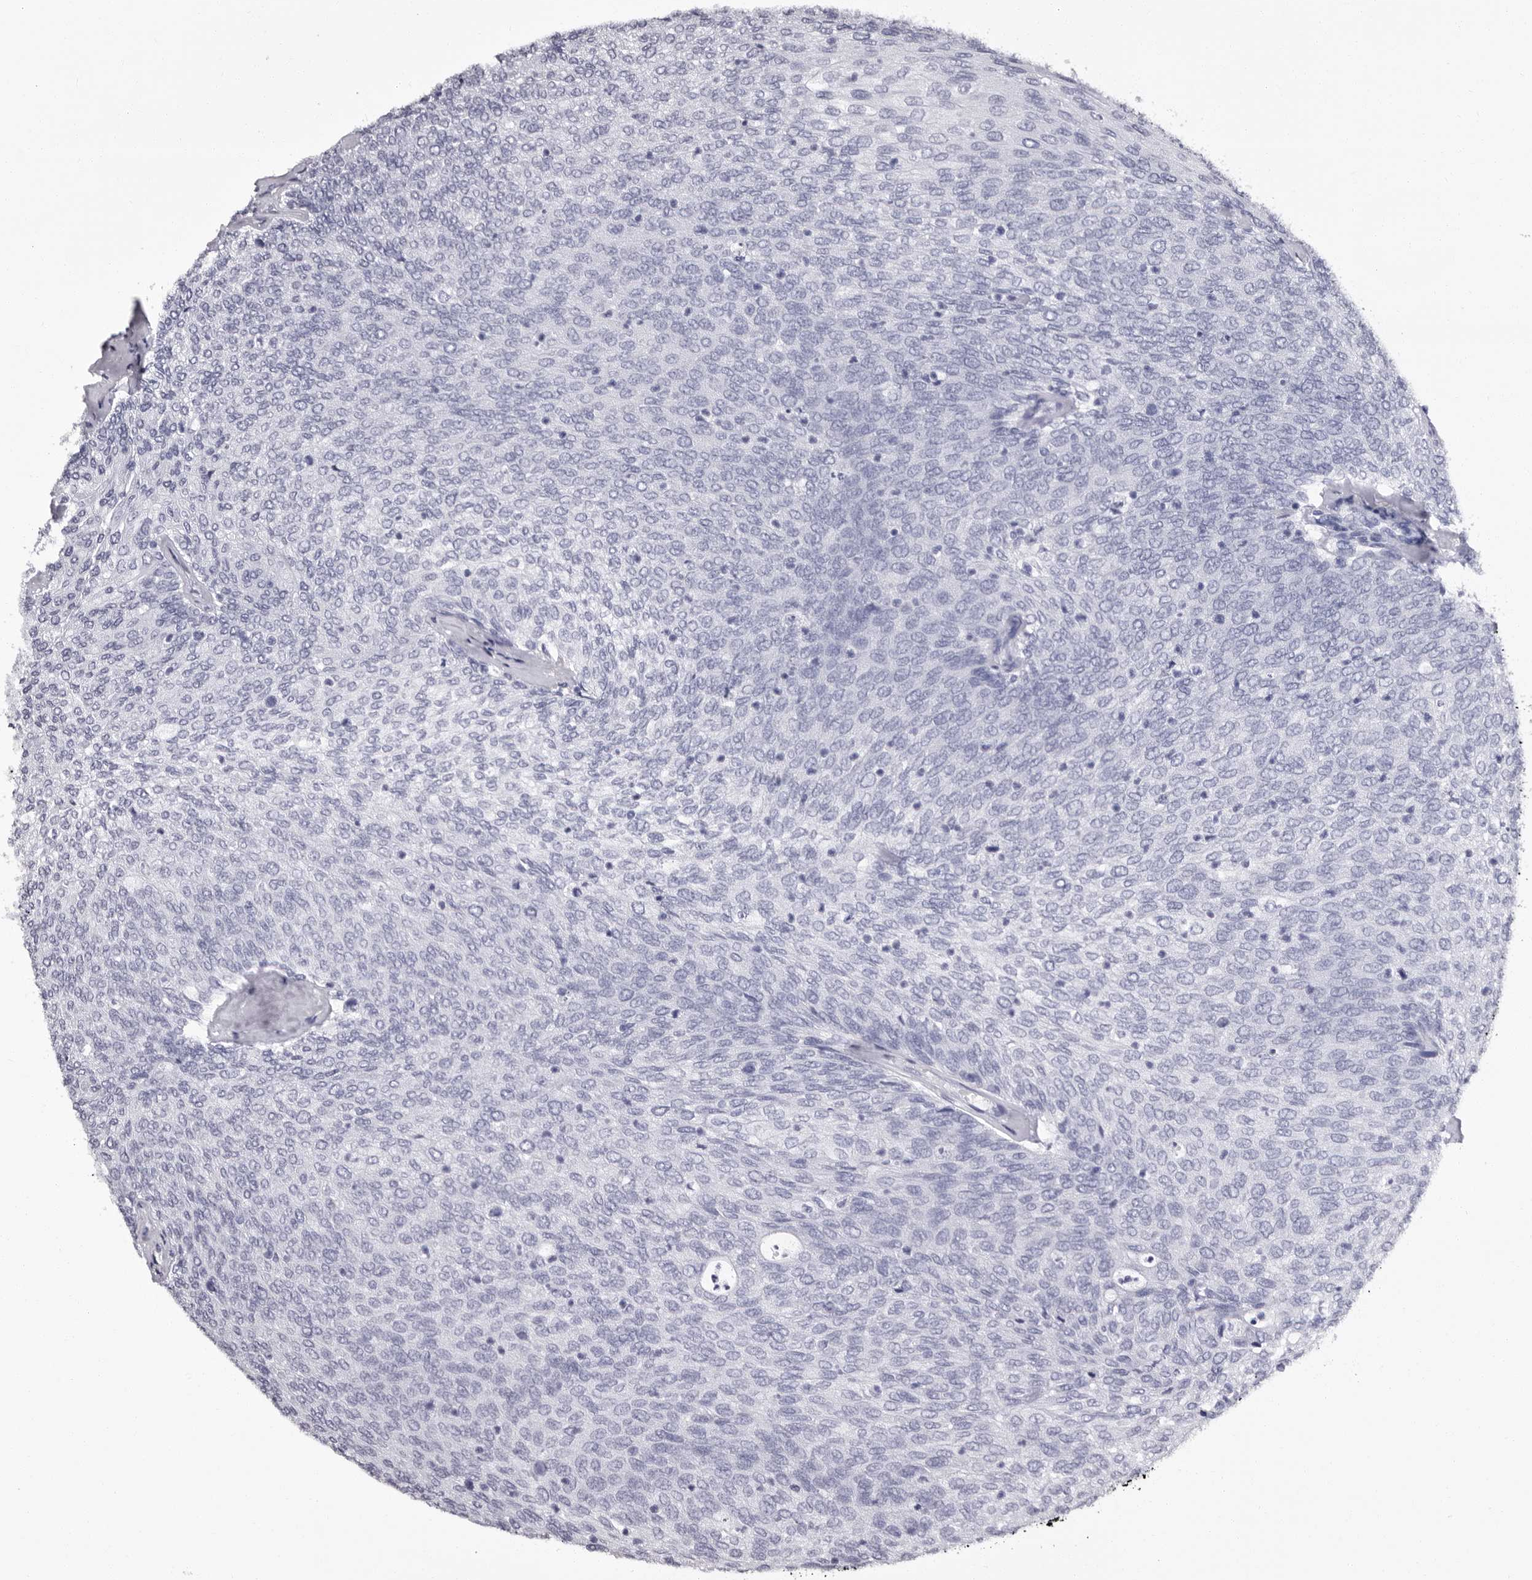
{"staining": {"intensity": "negative", "quantity": "none", "location": "none"}, "tissue": "urothelial cancer", "cell_type": "Tumor cells", "image_type": "cancer", "snomed": [{"axis": "morphology", "description": "Urothelial carcinoma, Low grade"}, {"axis": "topography", "description": "Urinary bladder"}], "caption": "Low-grade urothelial carcinoma stained for a protein using immunohistochemistry demonstrates no staining tumor cells.", "gene": "AUNIP", "patient": {"sex": "female", "age": 79}}